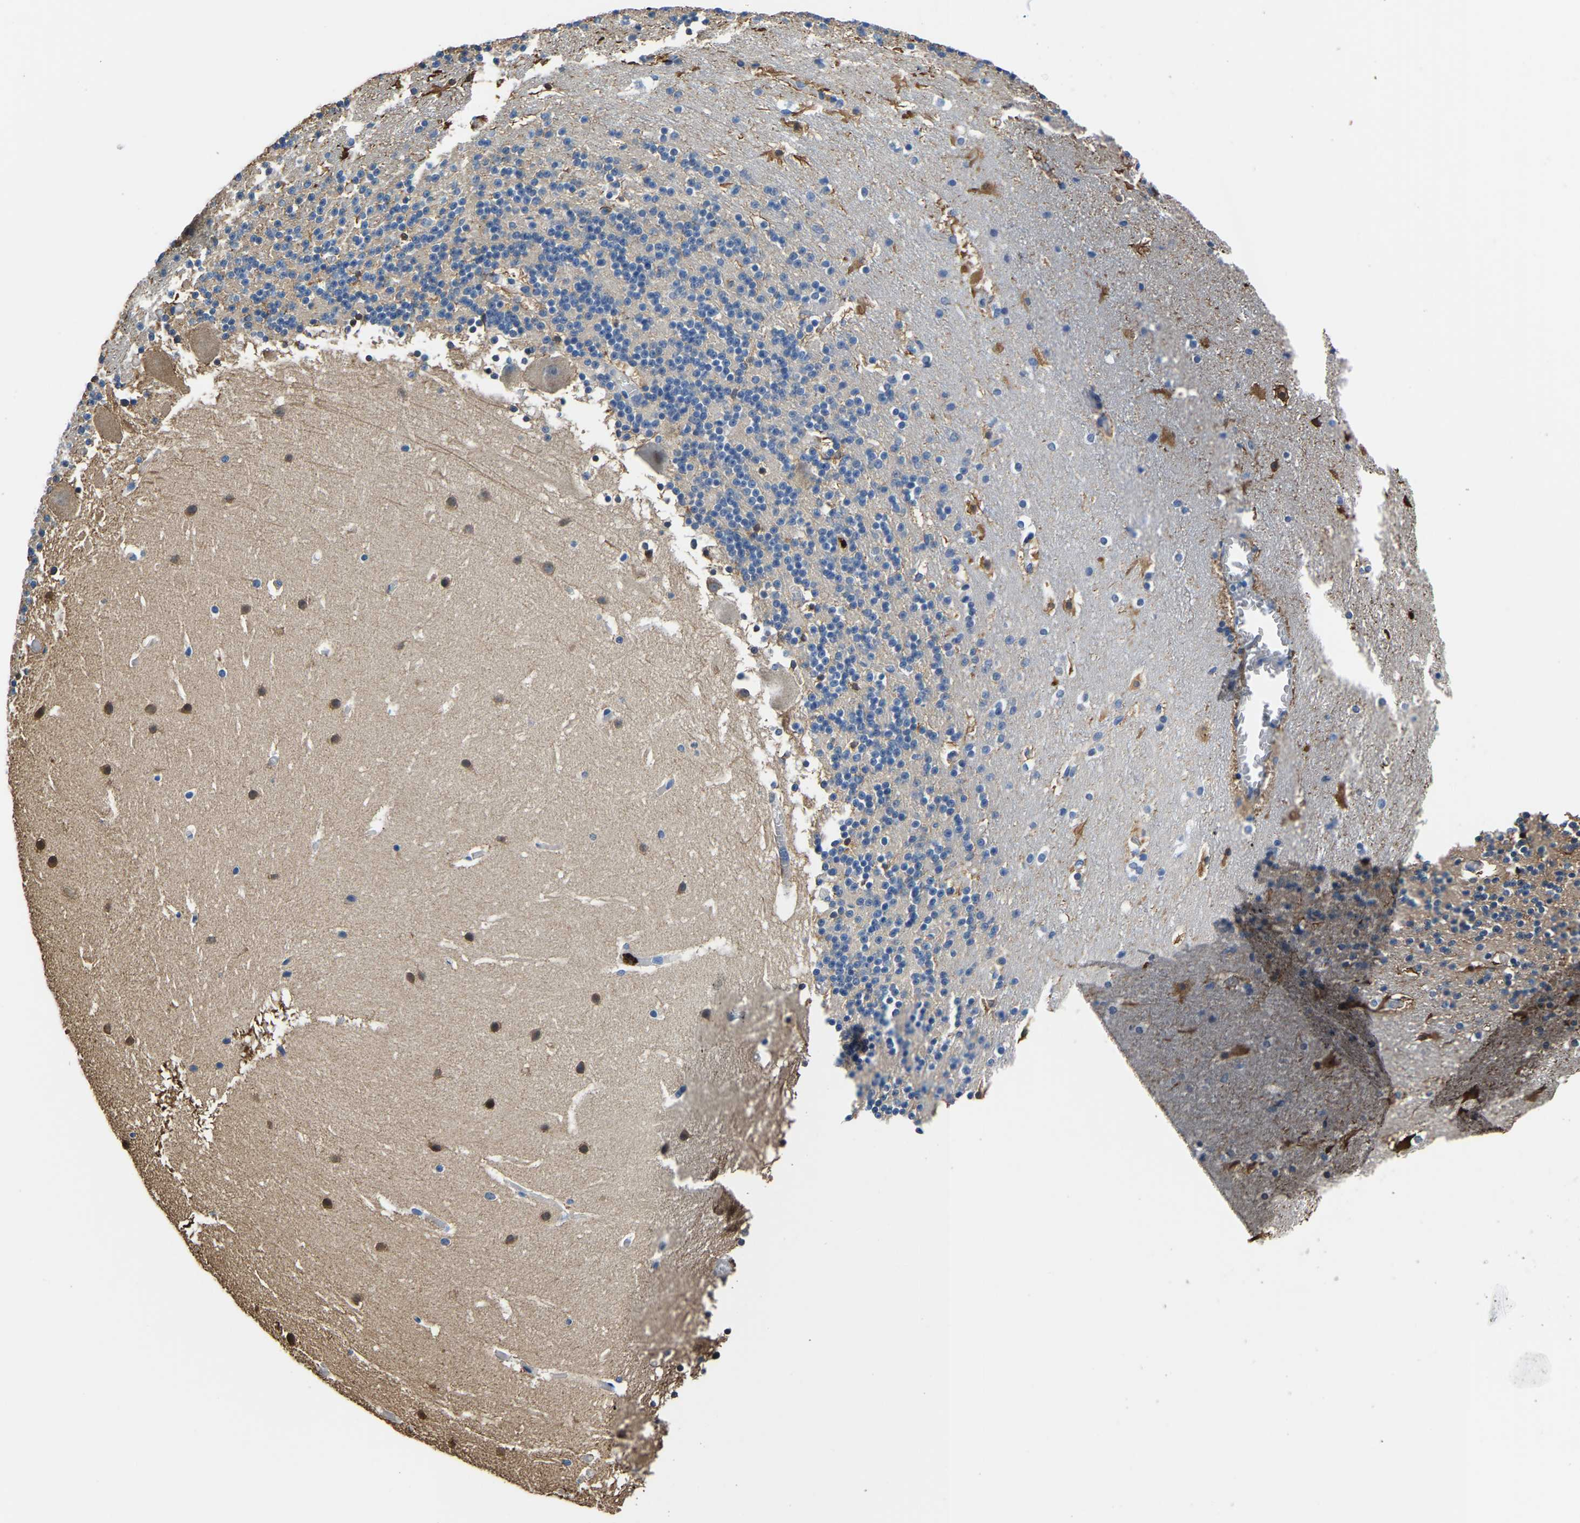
{"staining": {"intensity": "negative", "quantity": "none", "location": "none"}, "tissue": "cerebellum", "cell_type": "Cells in granular layer", "image_type": "normal", "snomed": [{"axis": "morphology", "description": "Normal tissue, NOS"}, {"axis": "topography", "description": "Cerebellum"}], "caption": "High magnification brightfield microscopy of unremarkable cerebellum stained with DAB (3,3'-diaminobenzidine) (brown) and counterstained with hematoxylin (blue): cells in granular layer show no significant positivity.", "gene": "MS4A3", "patient": {"sex": "male", "age": 45}}